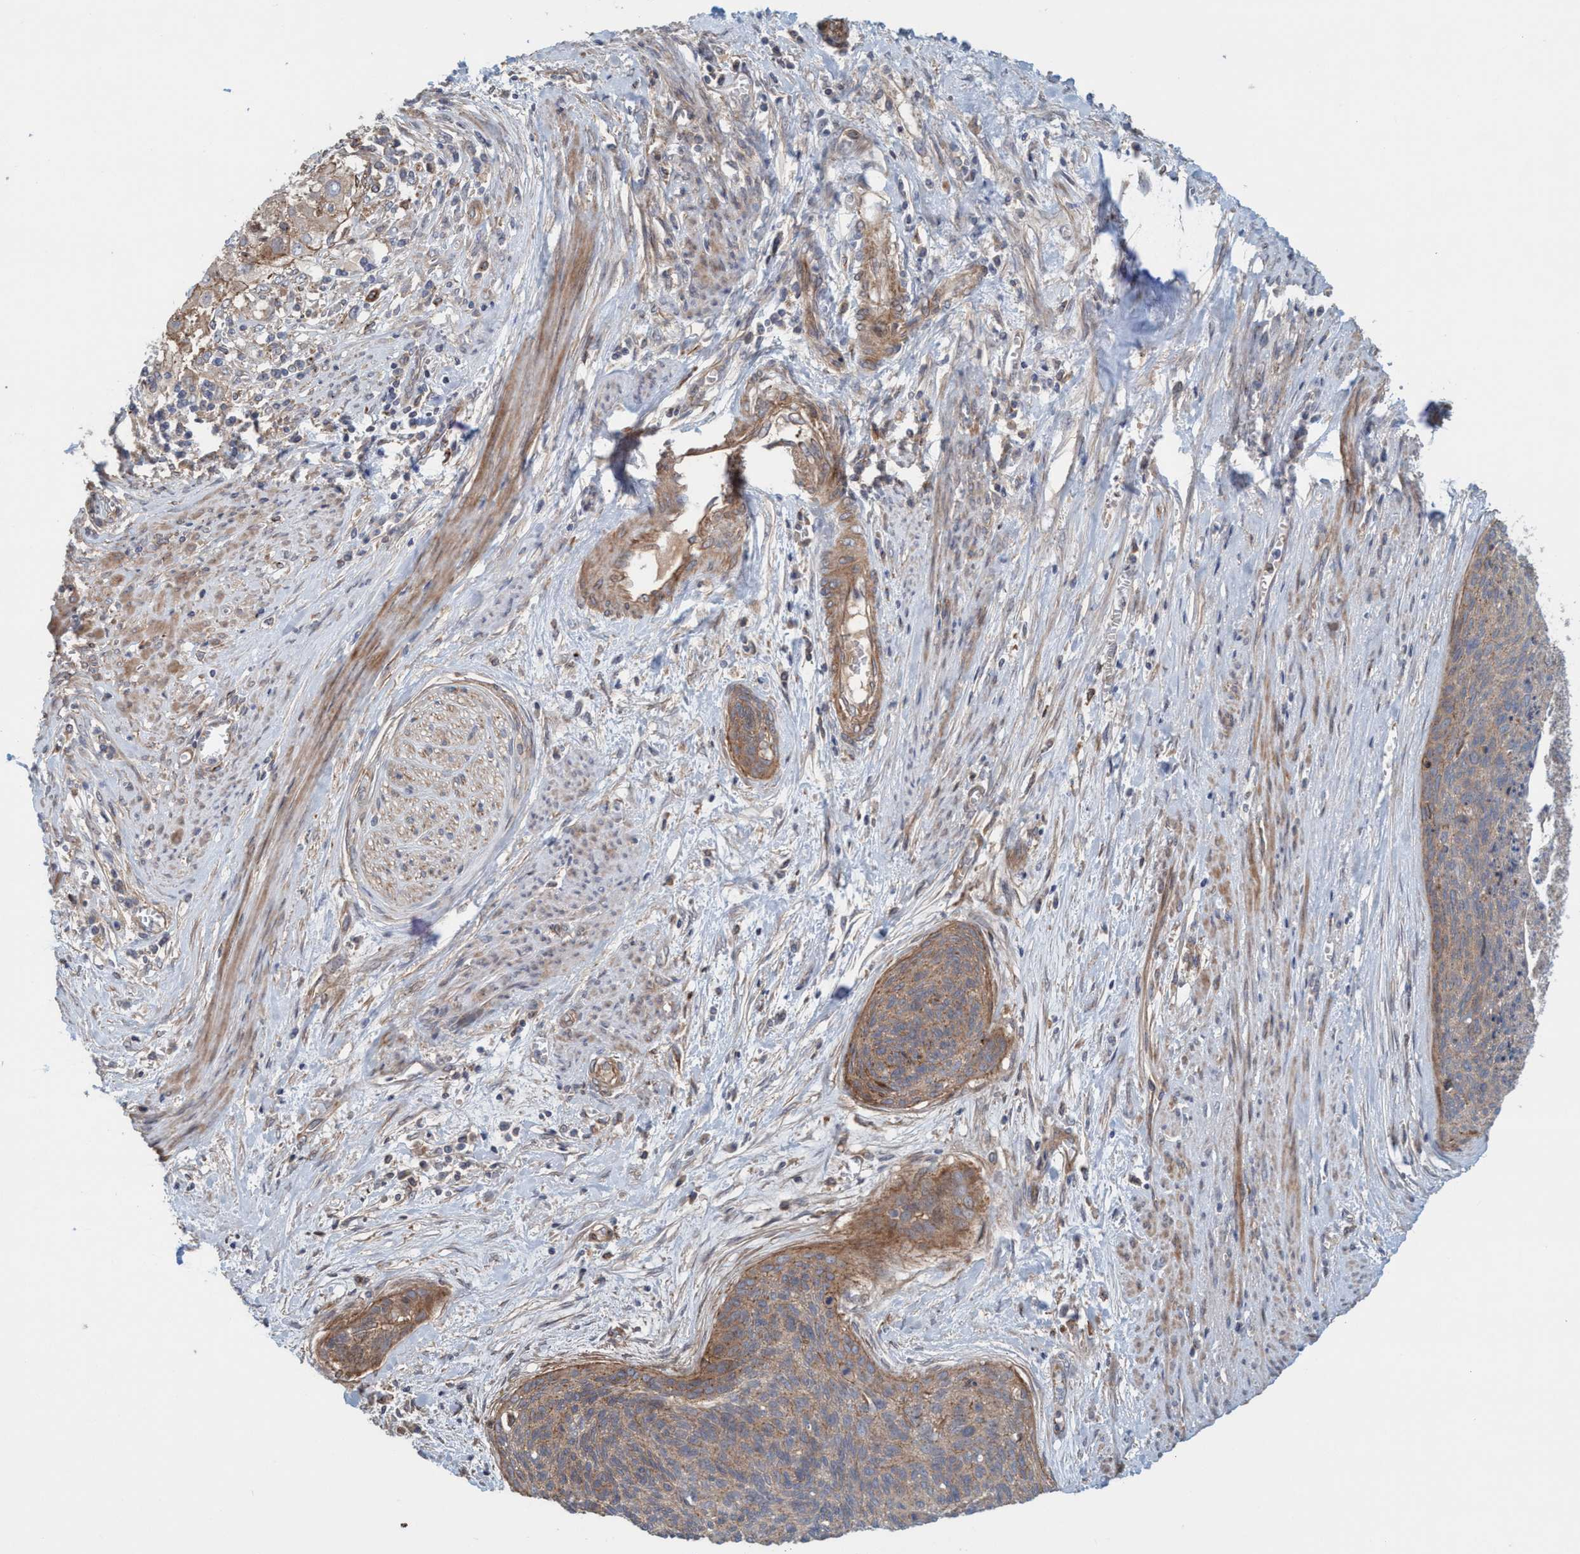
{"staining": {"intensity": "moderate", "quantity": ">75%", "location": "cytoplasmic/membranous"}, "tissue": "cervical cancer", "cell_type": "Tumor cells", "image_type": "cancer", "snomed": [{"axis": "morphology", "description": "Squamous cell carcinoma, NOS"}, {"axis": "topography", "description": "Cervix"}], "caption": "IHC photomicrograph of neoplastic tissue: cervical squamous cell carcinoma stained using IHC reveals medium levels of moderate protein expression localized specifically in the cytoplasmic/membranous of tumor cells, appearing as a cytoplasmic/membranous brown color.", "gene": "SPECC1", "patient": {"sex": "female", "age": 55}}